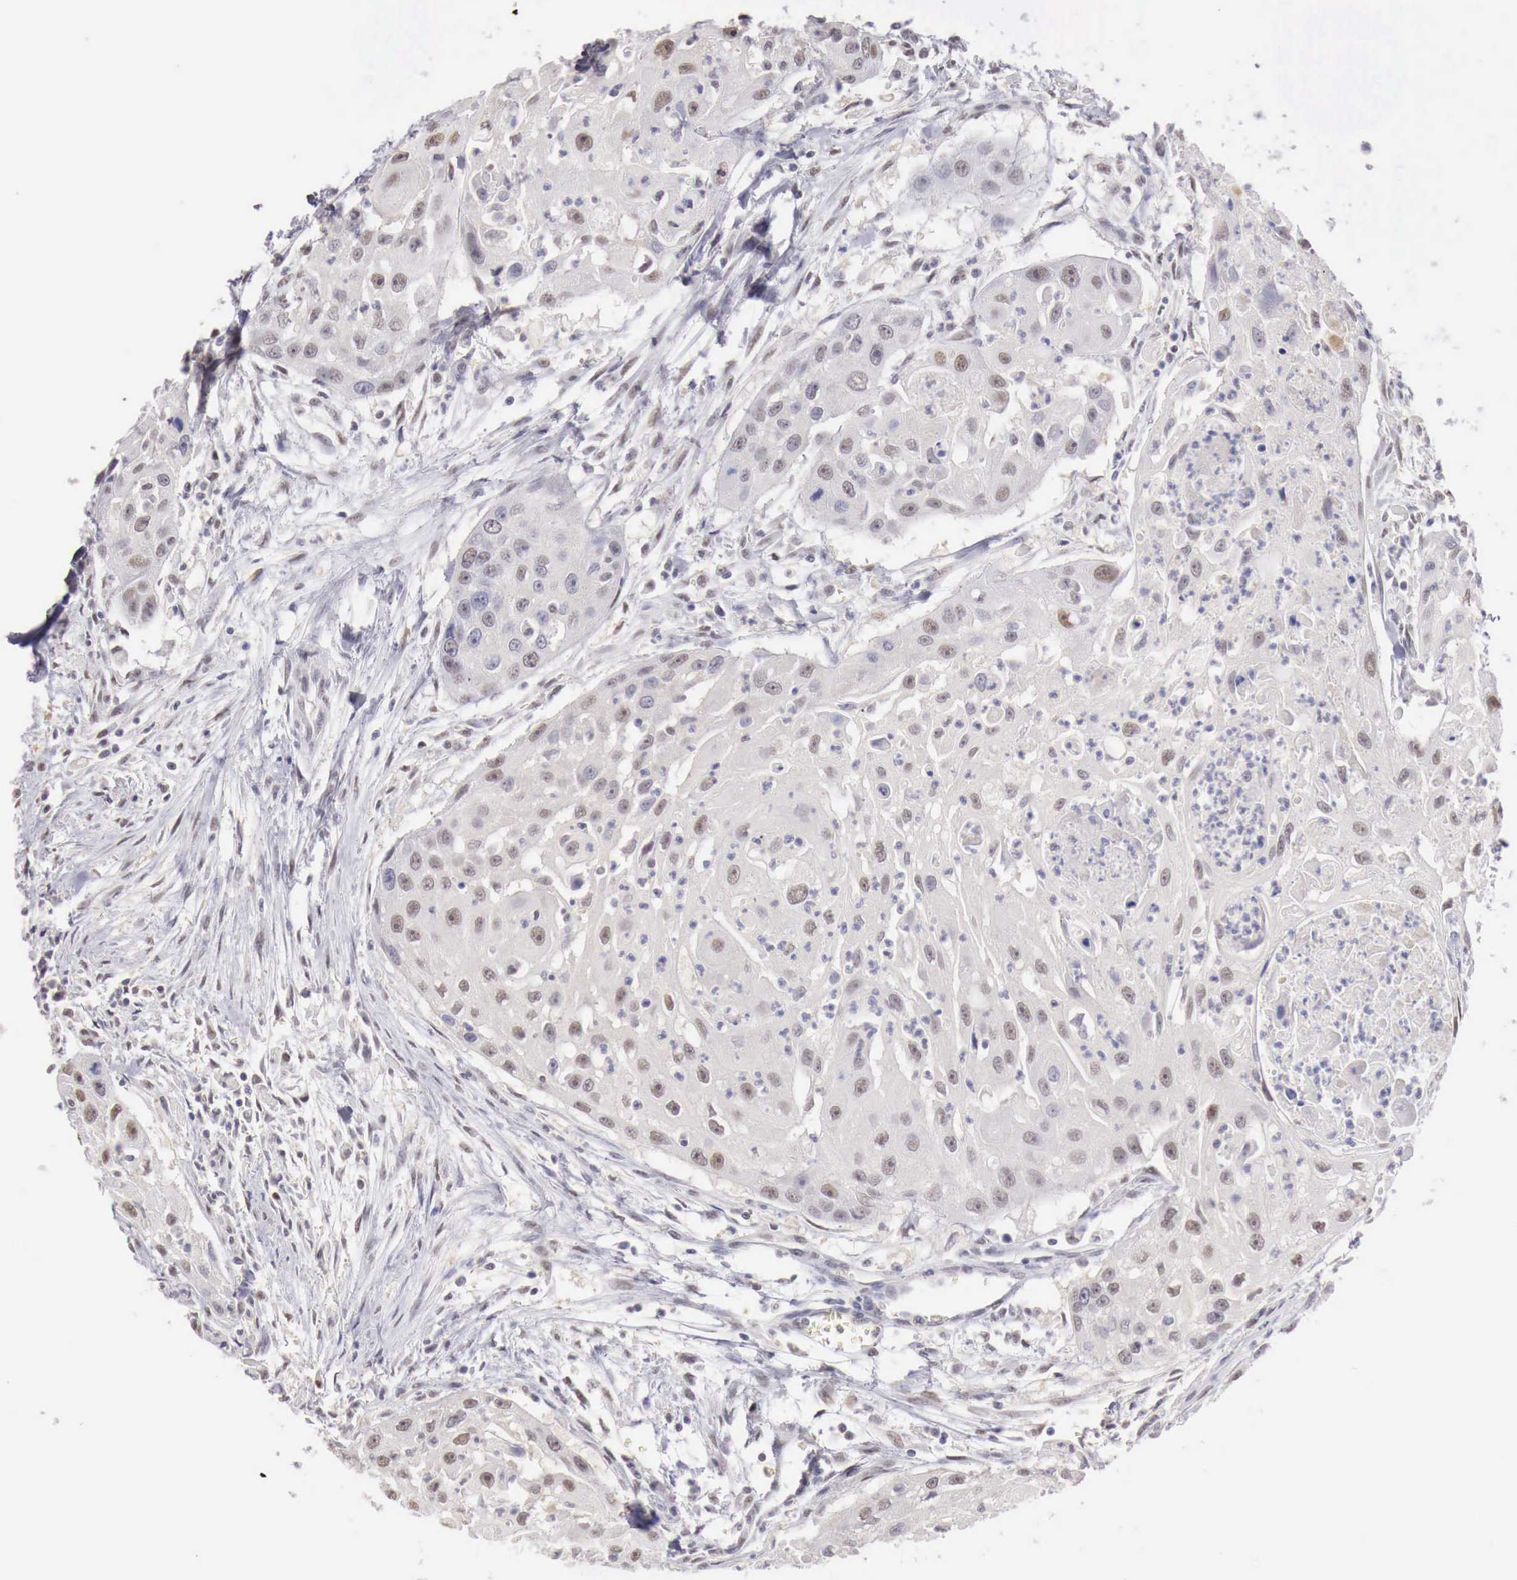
{"staining": {"intensity": "negative", "quantity": "none", "location": "none"}, "tissue": "head and neck cancer", "cell_type": "Tumor cells", "image_type": "cancer", "snomed": [{"axis": "morphology", "description": "Squamous cell carcinoma, NOS"}, {"axis": "topography", "description": "Head-Neck"}], "caption": "An immunohistochemistry (IHC) image of head and neck cancer (squamous cell carcinoma) is shown. There is no staining in tumor cells of head and neck cancer (squamous cell carcinoma).", "gene": "UBA1", "patient": {"sex": "male", "age": 64}}